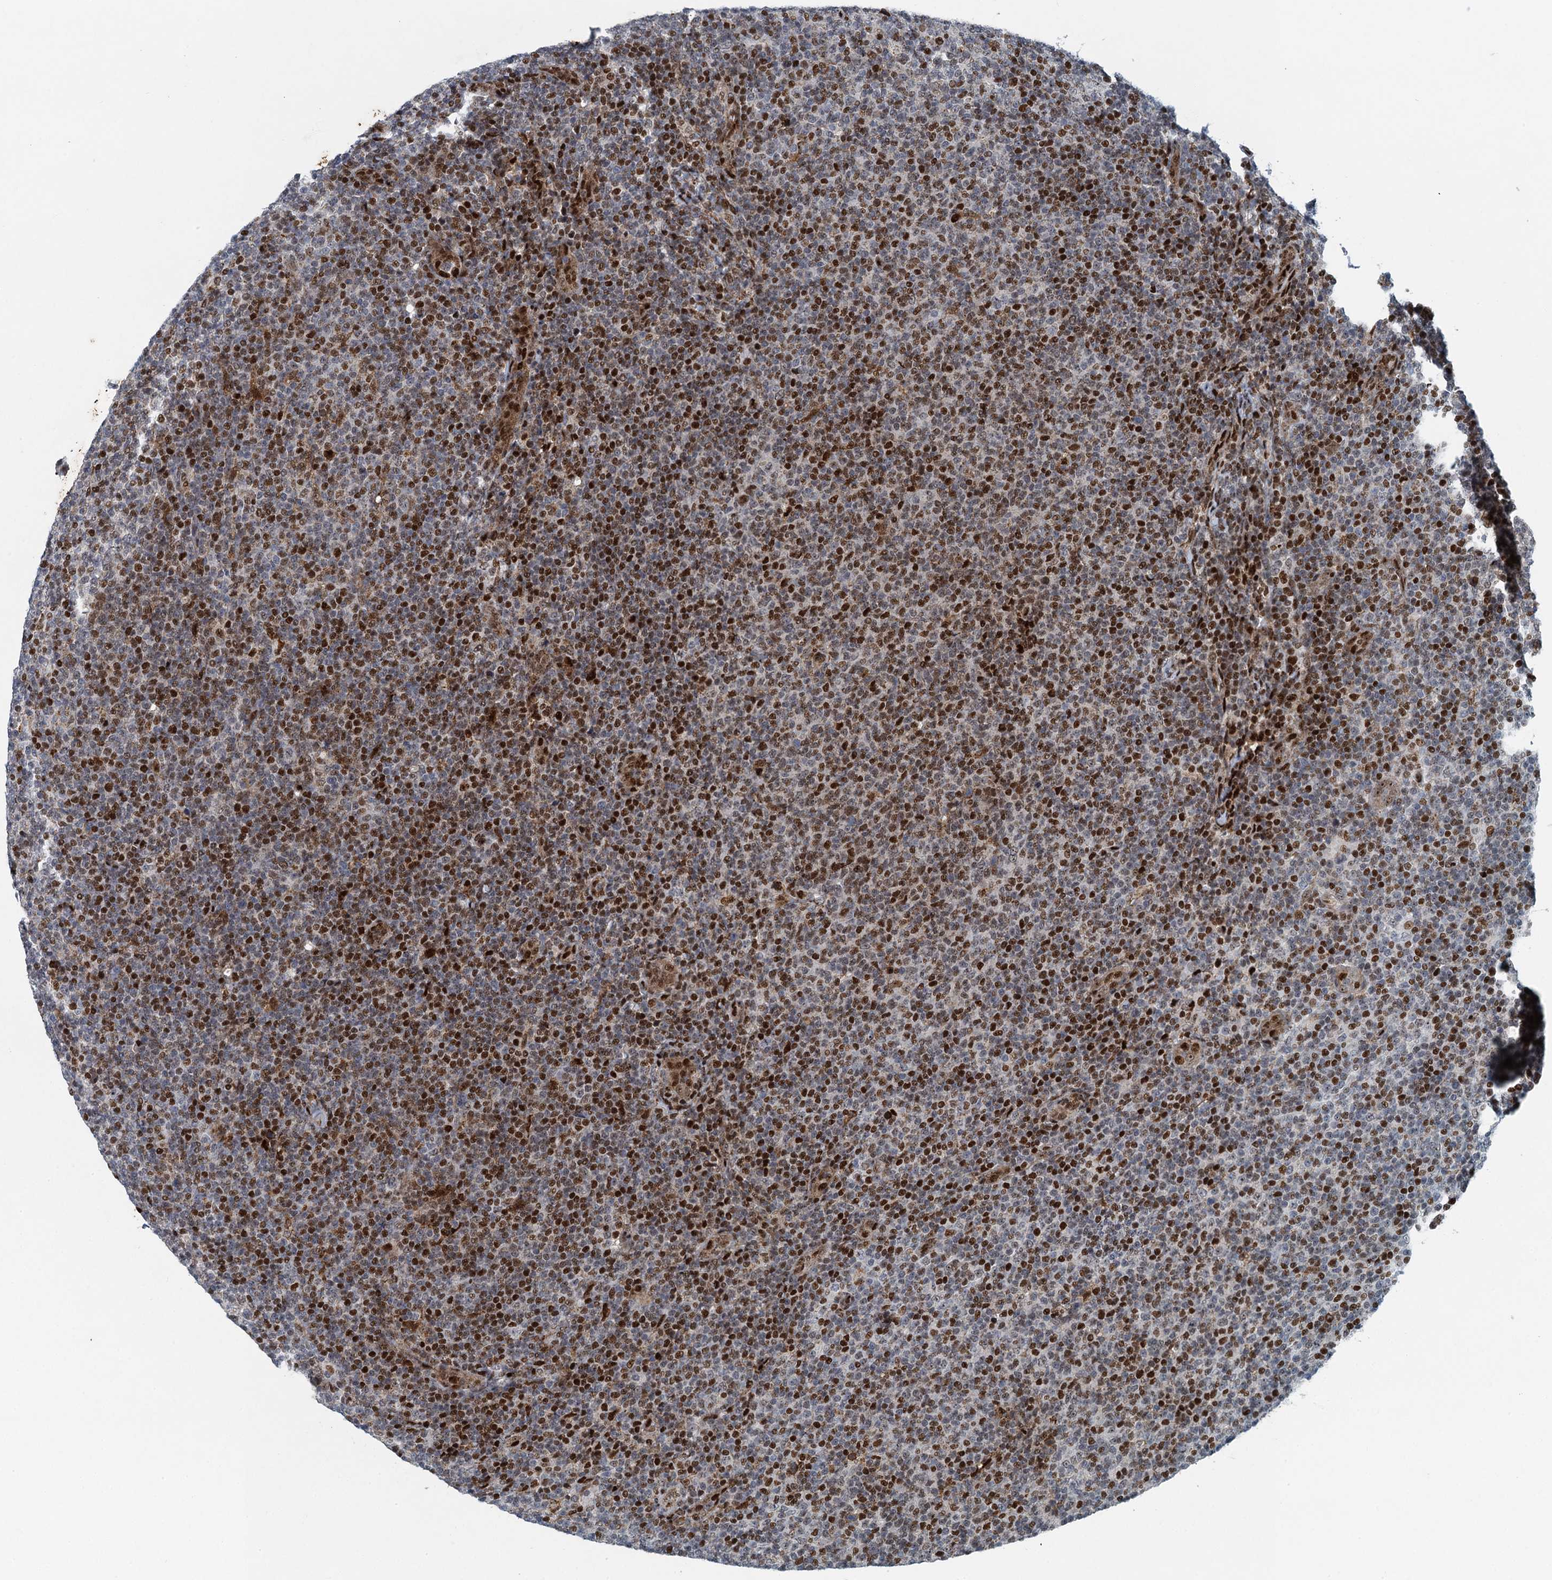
{"staining": {"intensity": "strong", "quantity": ">75%", "location": "nuclear"}, "tissue": "lymphoma", "cell_type": "Tumor cells", "image_type": "cancer", "snomed": [{"axis": "morphology", "description": "Malignant lymphoma, non-Hodgkin's type, Low grade"}, {"axis": "topography", "description": "Lymph node"}], "caption": "Immunohistochemistry (DAB (3,3'-diaminobenzidine)) staining of human lymphoma reveals strong nuclear protein expression in about >75% of tumor cells. (brown staining indicates protein expression, while blue staining denotes nuclei).", "gene": "ANKRD13D", "patient": {"sex": "male", "age": 66}}